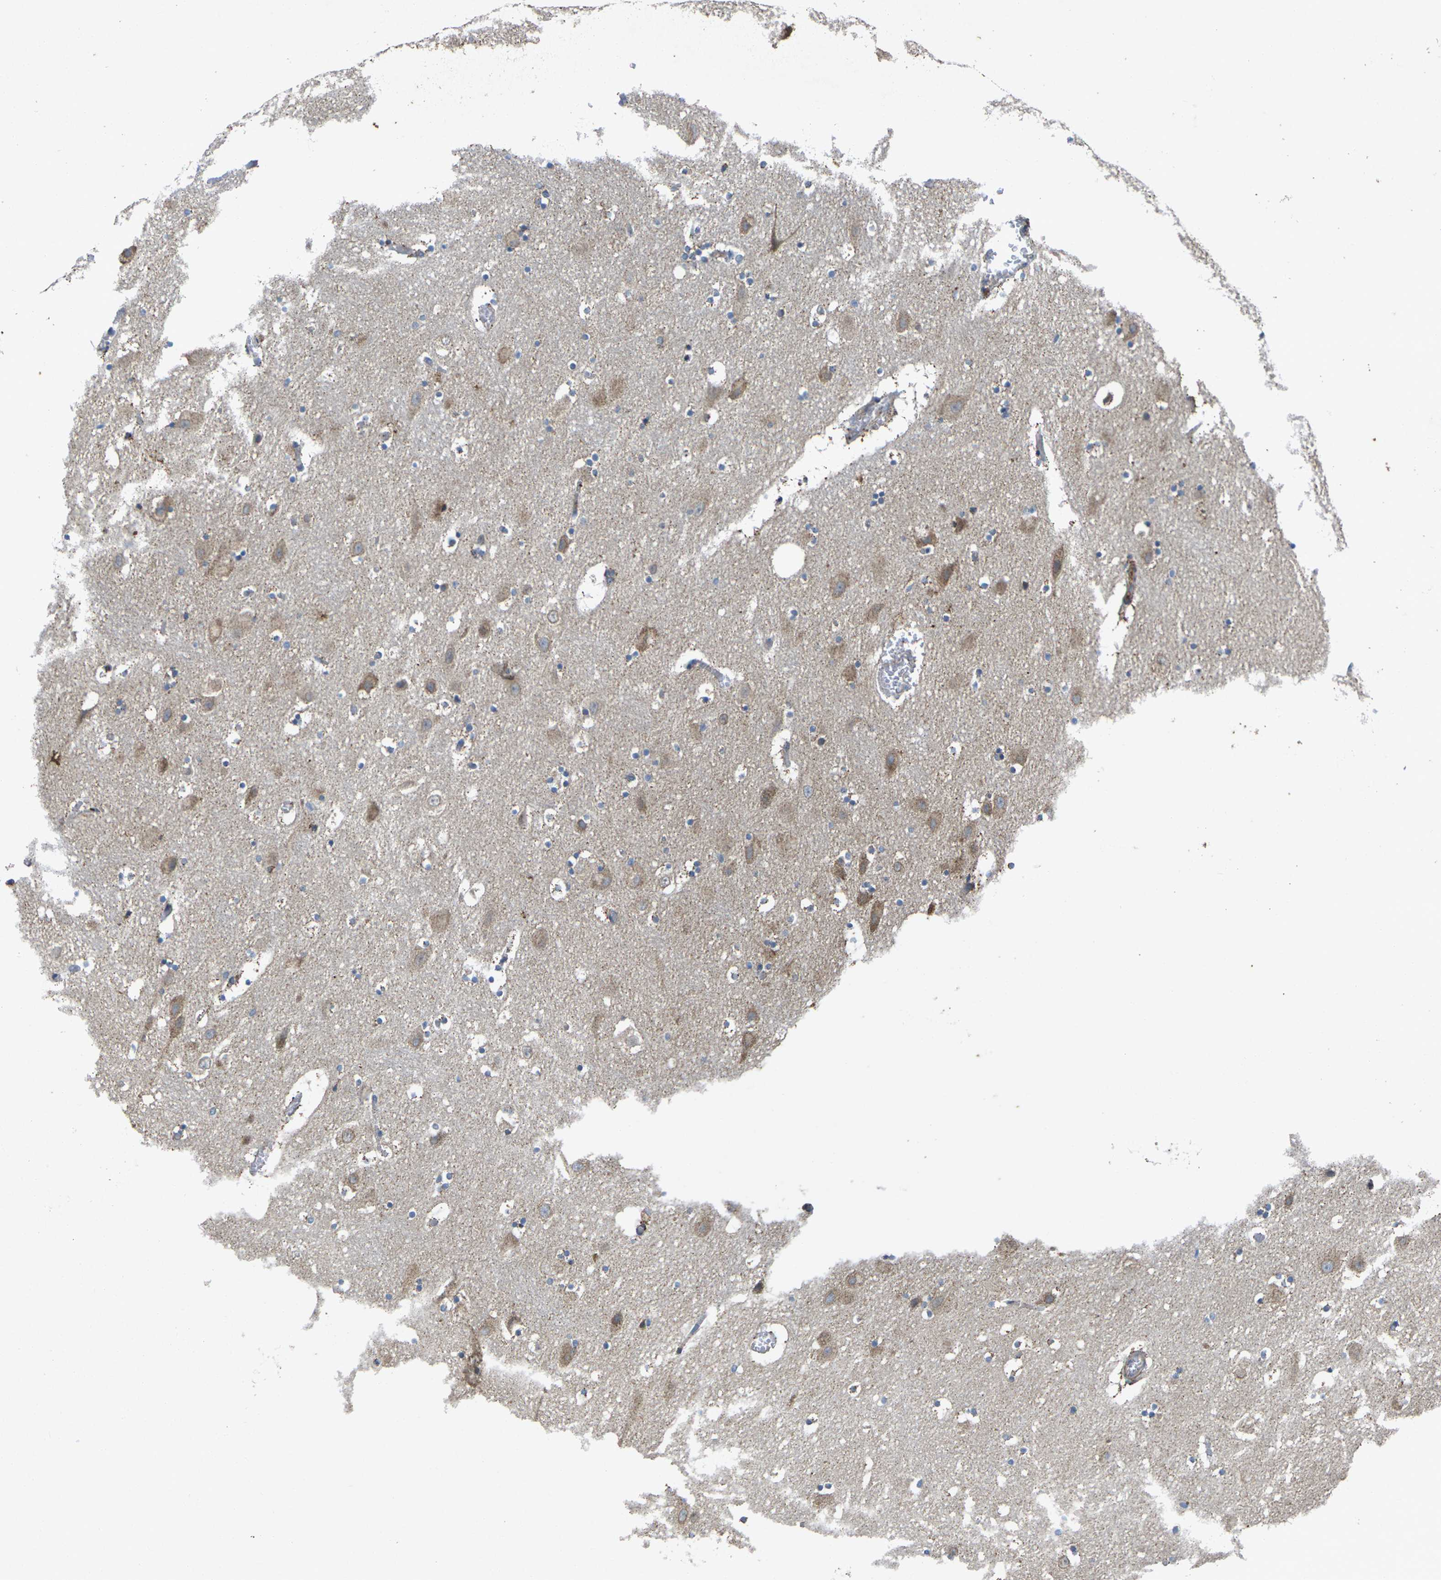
{"staining": {"intensity": "weak", "quantity": "25%-75%", "location": "cytoplasmic/membranous"}, "tissue": "hippocampus", "cell_type": "Glial cells", "image_type": "normal", "snomed": [{"axis": "morphology", "description": "Normal tissue, NOS"}, {"axis": "topography", "description": "Hippocampus"}], "caption": "This is a photomicrograph of immunohistochemistry (IHC) staining of normal hippocampus, which shows weak staining in the cytoplasmic/membranous of glial cells.", "gene": "KIF1B", "patient": {"sex": "male", "age": 45}}